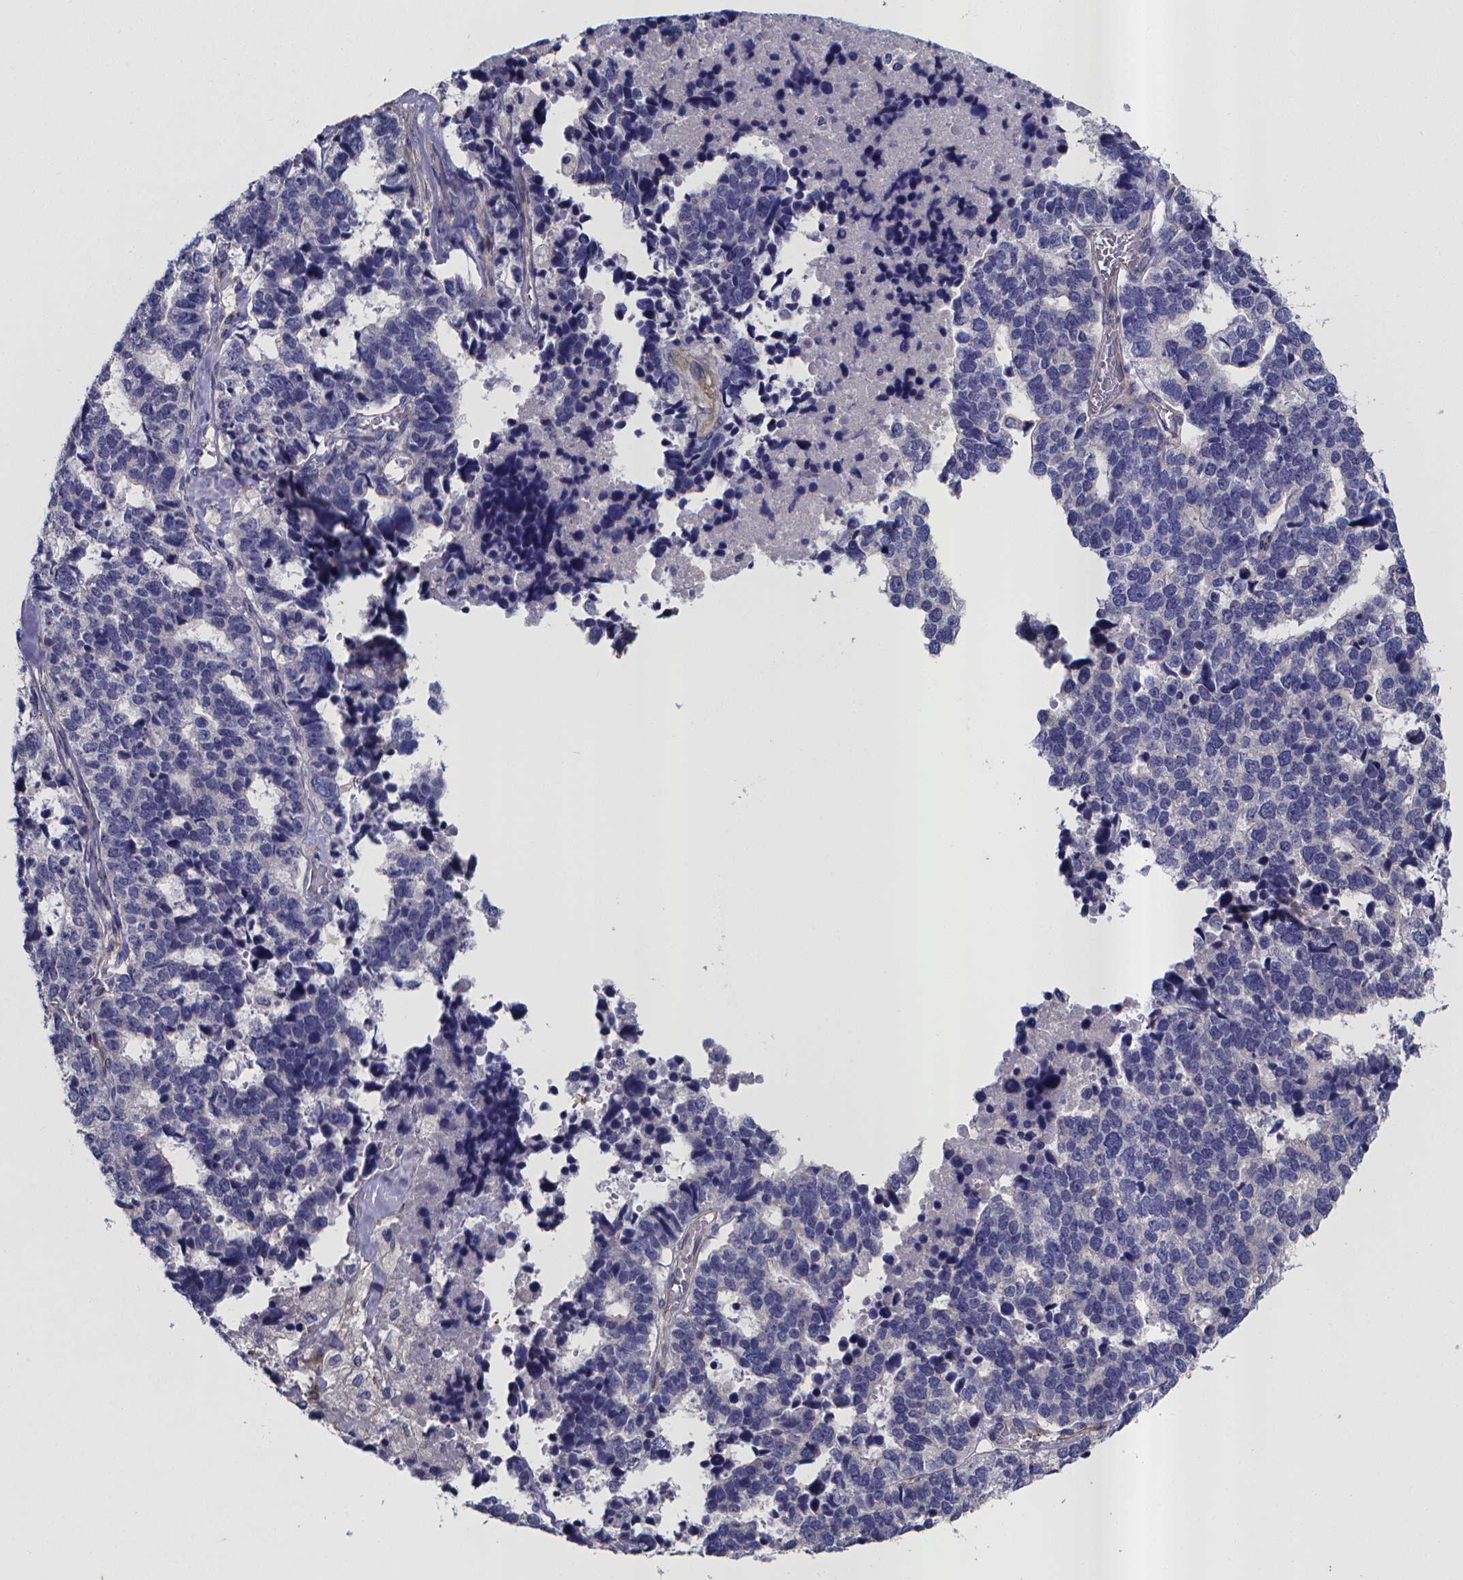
{"staining": {"intensity": "negative", "quantity": "none", "location": "none"}, "tissue": "stomach cancer", "cell_type": "Tumor cells", "image_type": "cancer", "snomed": [{"axis": "morphology", "description": "Adenocarcinoma, NOS"}, {"axis": "topography", "description": "Stomach"}], "caption": "The micrograph reveals no significant expression in tumor cells of stomach cancer (adenocarcinoma).", "gene": "RERG", "patient": {"sex": "male", "age": 69}}